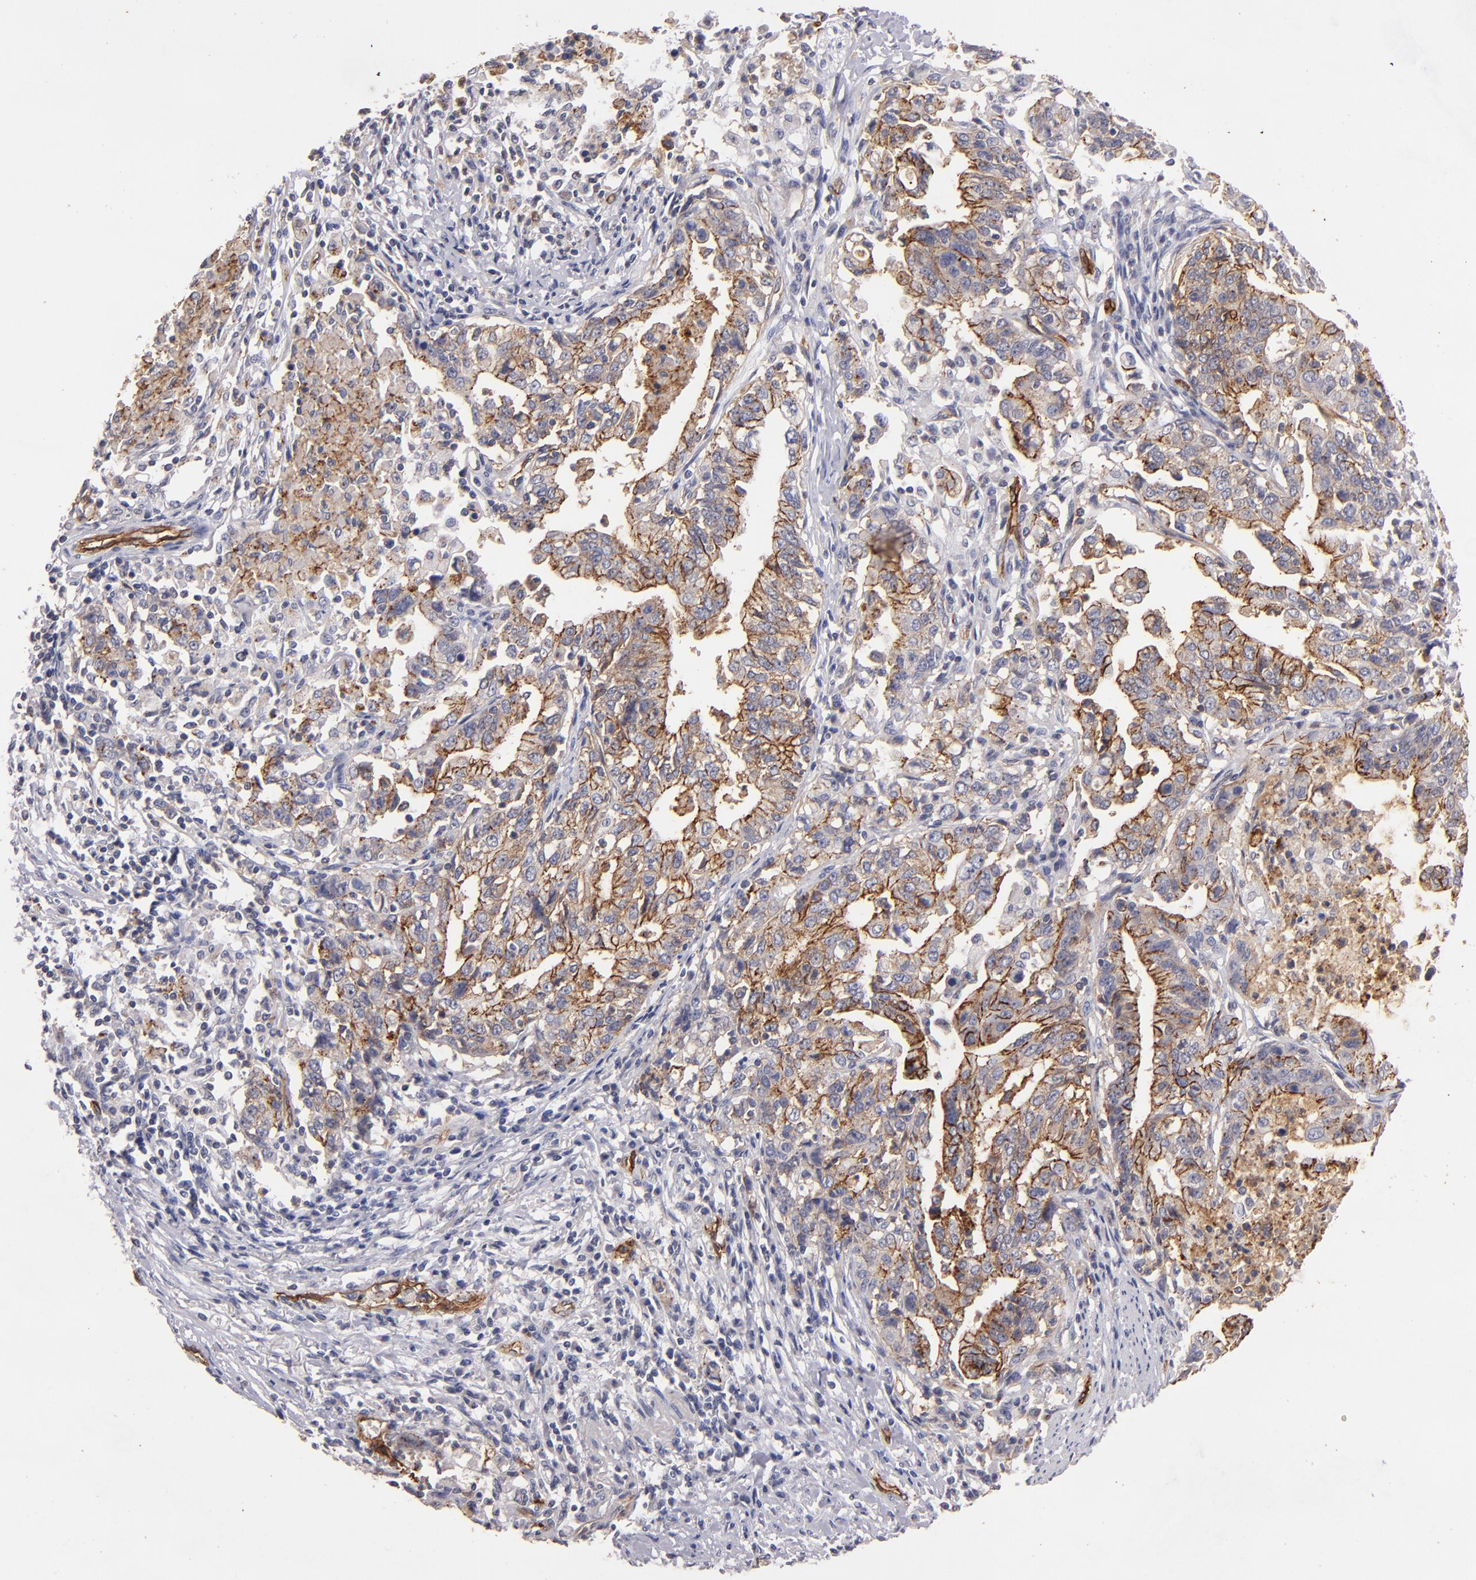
{"staining": {"intensity": "strong", "quantity": ">75%", "location": "cytoplasmic/membranous"}, "tissue": "stomach cancer", "cell_type": "Tumor cells", "image_type": "cancer", "snomed": [{"axis": "morphology", "description": "Adenocarcinoma, NOS"}, {"axis": "topography", "description": "Stomach, upper"}], "caption": "Adenocarcinoma (stomach) stained with IHC reveals strong cytoplasmic/membranous staining in about >75% of tumor cells.", "gene": "CLDN5", "patient": {"sex": "female", "age": 50}}